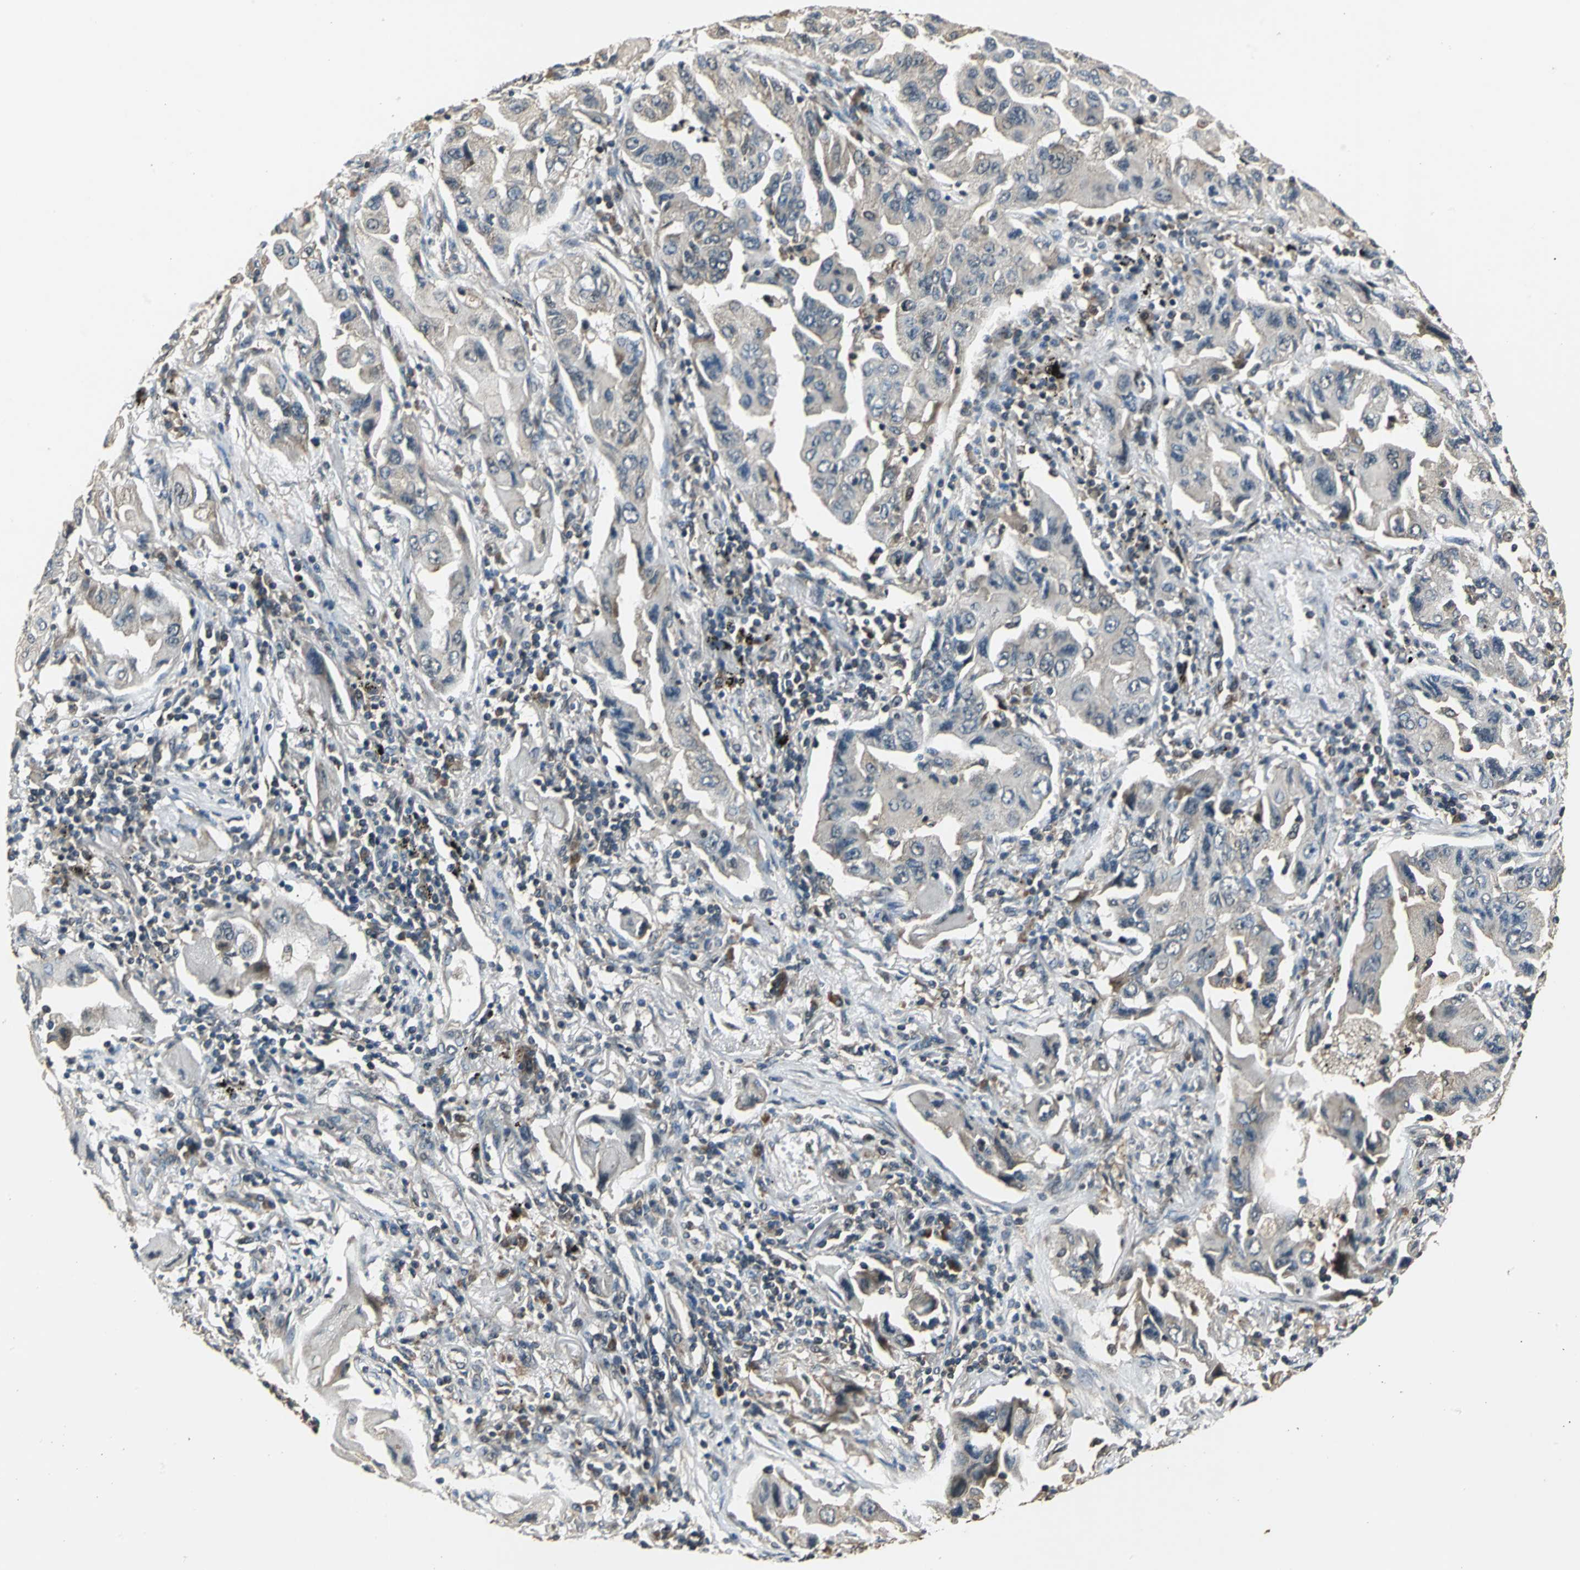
{"staining": {"intensity": "weak", "quantity": "<25%", "location": "cytoplasmic/membranous"}, "tissue": "lung cancer", "cell_type": "Tumor cells", "image_type": "cancer", "snomed": [{"axis": "morphology", "description": "Adenocarcinoma, NOS"}, {"axis": "topography", "description": "Lung"}], "caption": "Adenocarcinoma (lung) was stained to show a protein in brown. There is no significant staining in tumor cells.", "gene": "EIF2B2", "patient": {"sex": "female", "age": 65}}